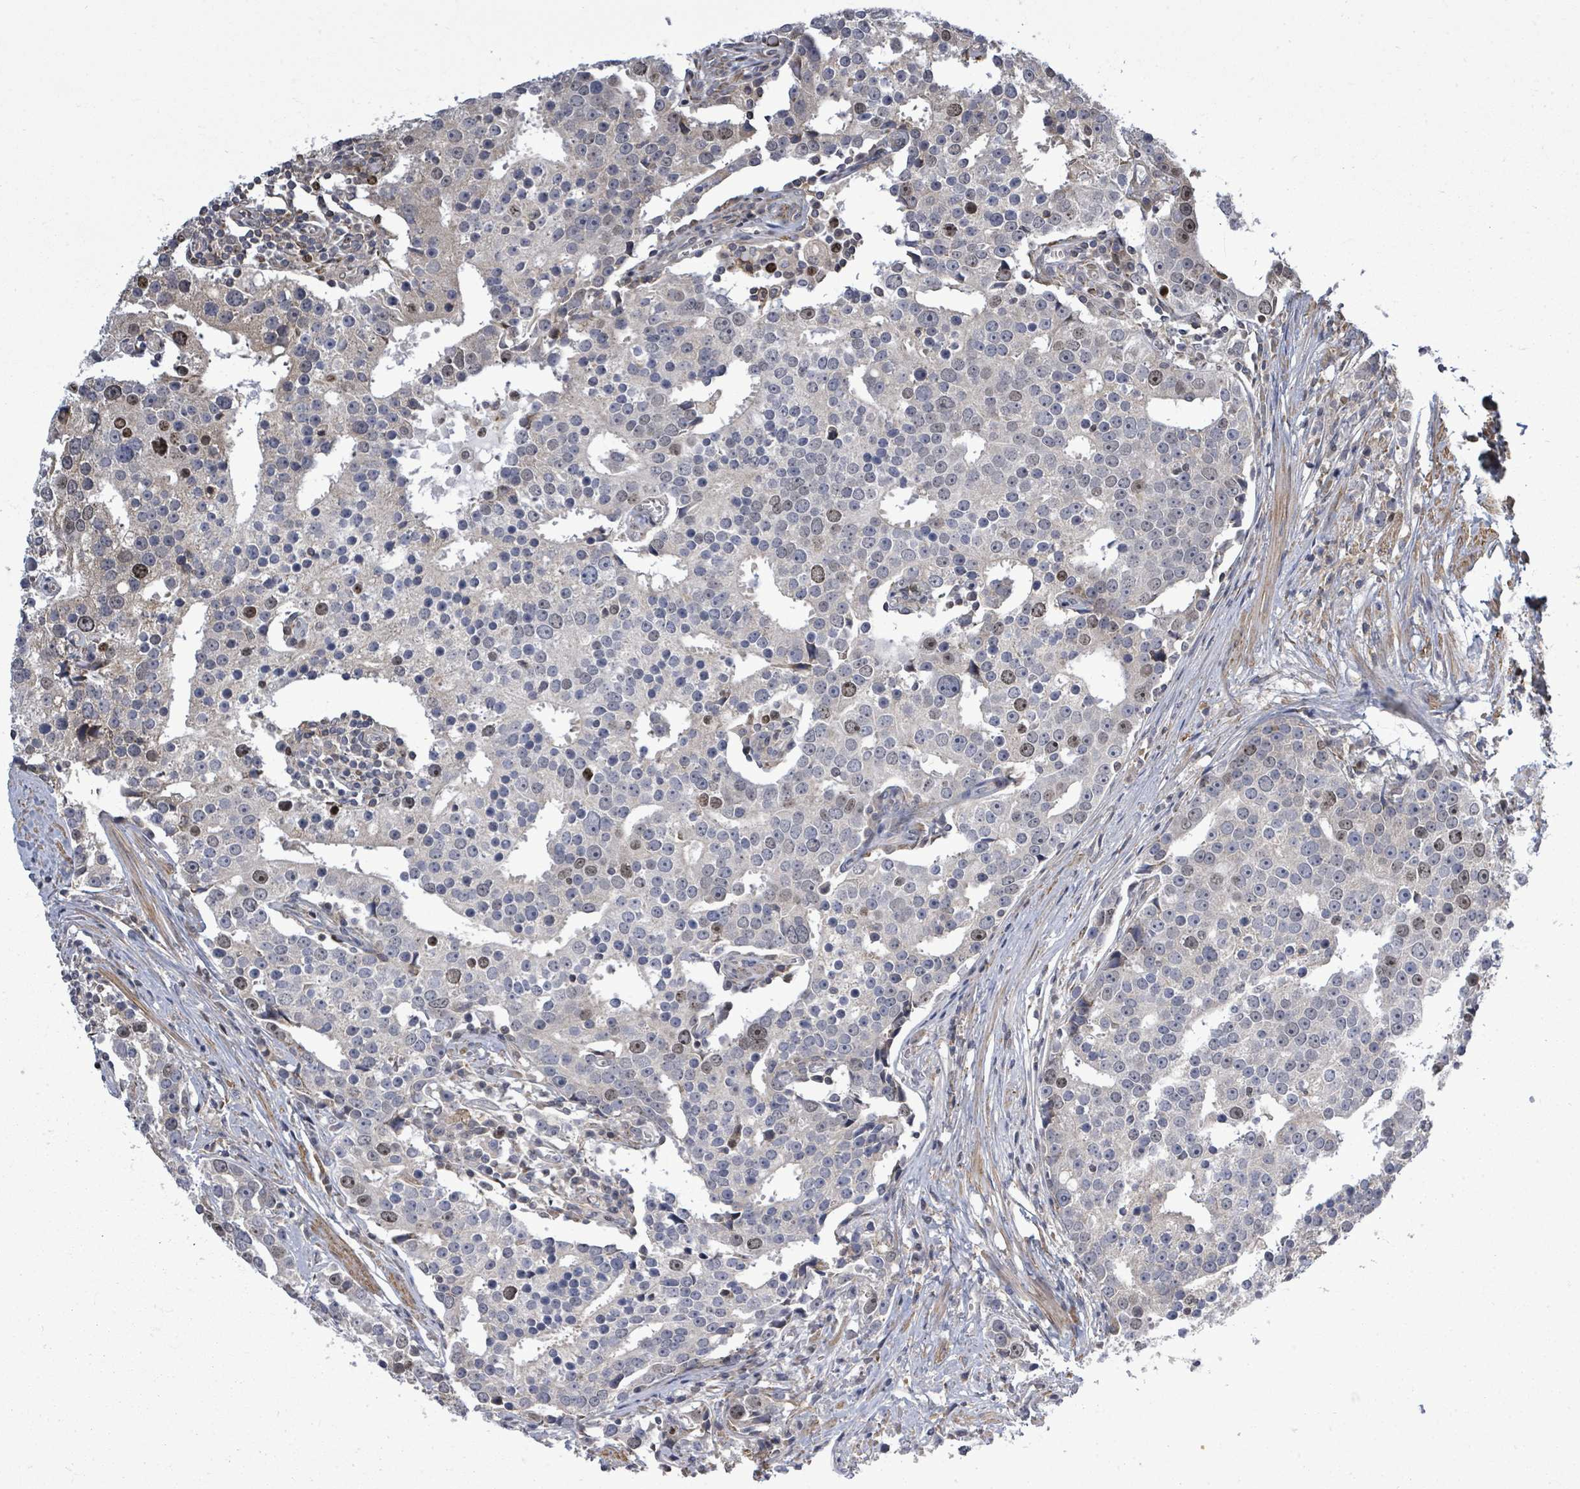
{"staining": {"intensity": "moderate", "quantity": "<25%", "location": "nuclear"}, "tissue": "prostate cancer", "cell_type": "Tumor cells", "image_type": "cancer", "snomed": [{"axis": "morphology", "description": "Adenocarcinoma, High grade"}, {"axis": "topography", "description": "Prostate"}], "caption": "A photomicrograph of human prostate adenocarcinoma (high-grade) stained for a protein demonstrates moderate nuclear brown staining in tumor cells.", "gene": "PAPSS1", "patient": {"sex": "male", "age": 71}}